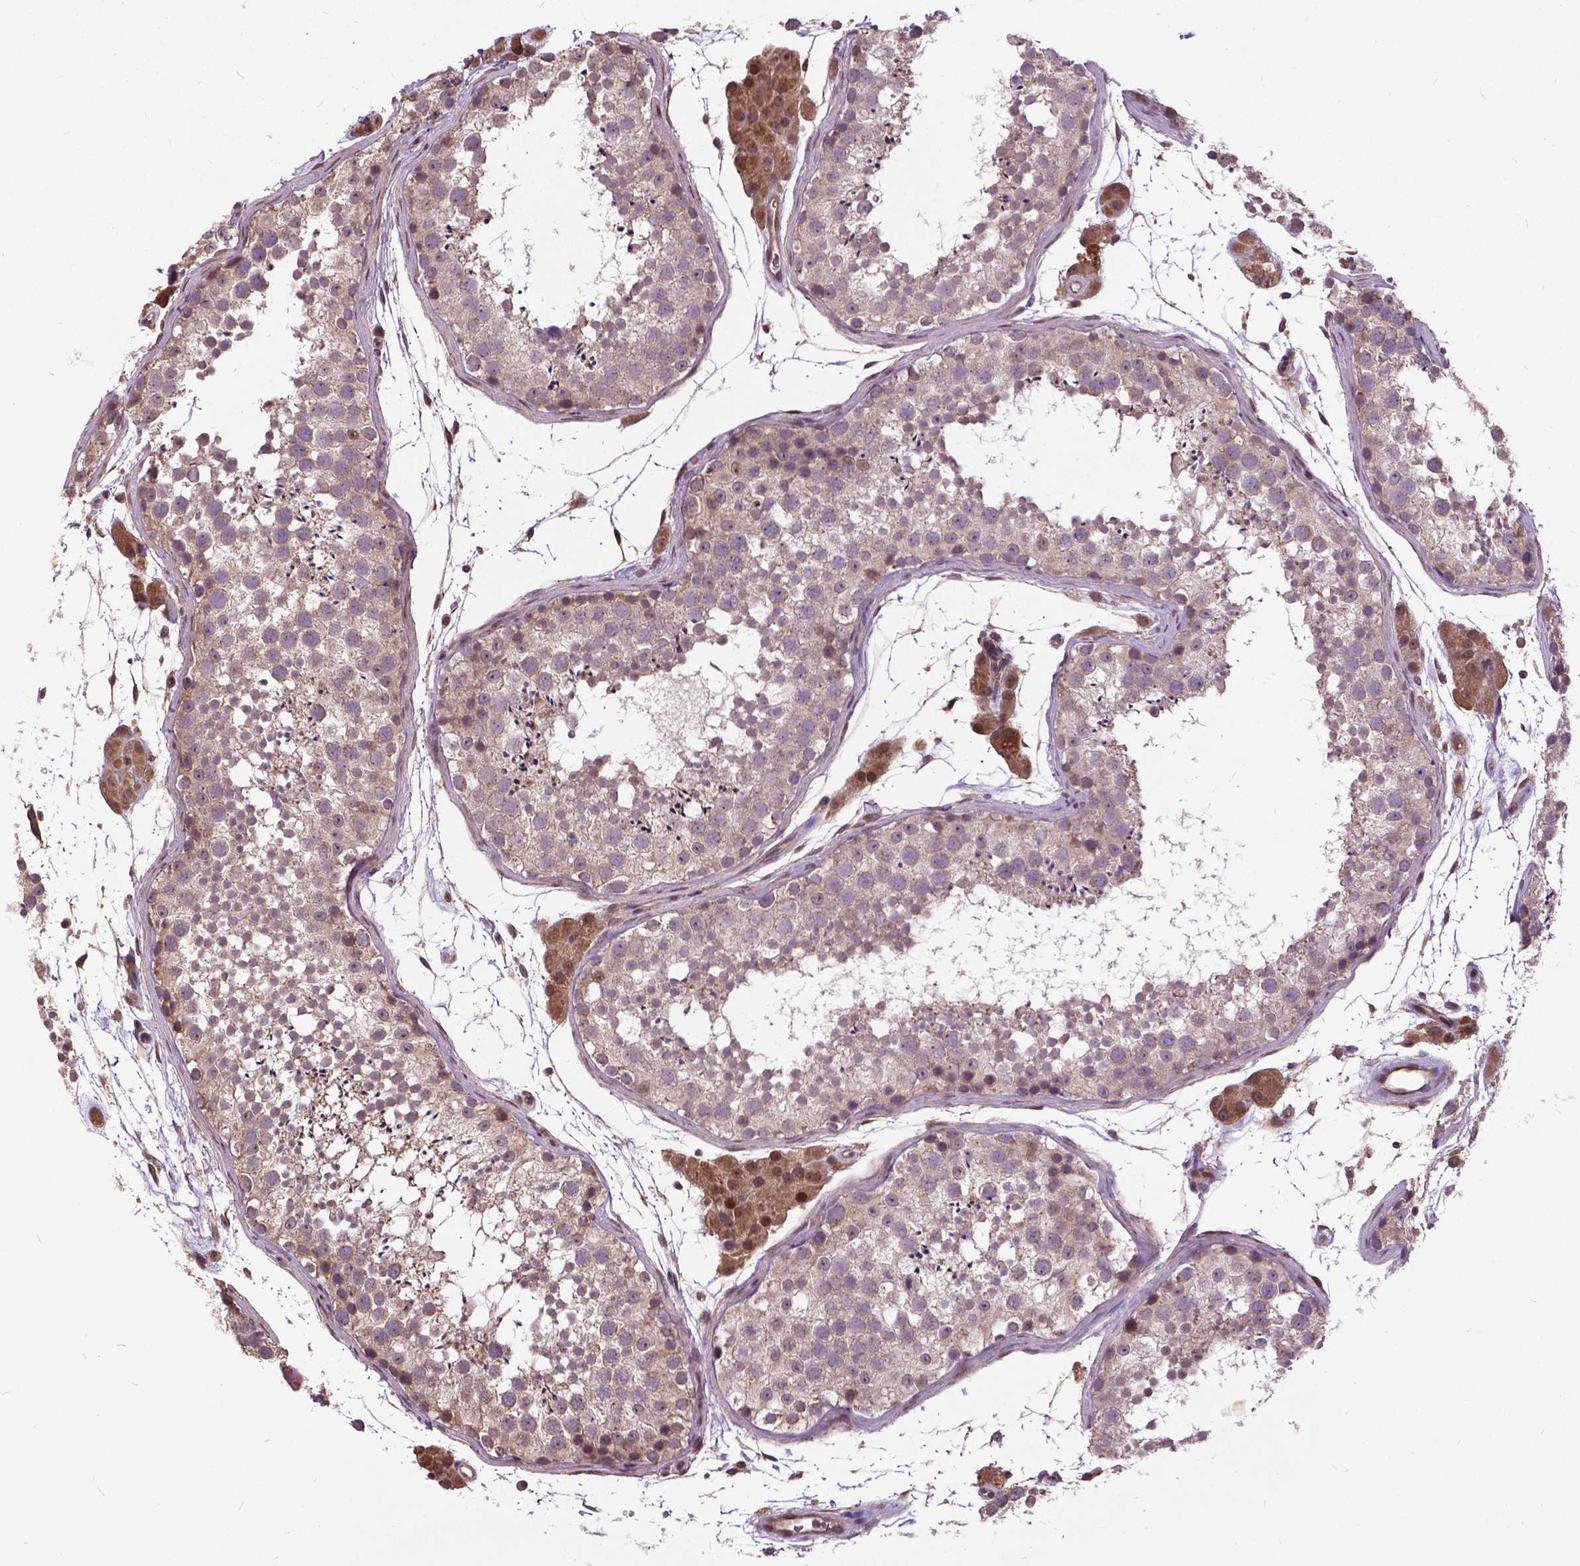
{"staining": {"intensity": "weak", "quantity": "<25%", "location": "cytoplasmic/membranous"}, "tissue": "testis", "cell_type": "Cells in seminiferous ducts", "image_type": "normal", "snomed": [{"axis": "morphology", "description": "Normal tissue, NOS"}, {"axis": "topography", "description": "Testis"}], "caption": "Protein analysis of normal testis reveals no significant staining in cells in seminiferous ducts. (Immunohistochemistry (ihc), brightfield microscopy, high magnification).", "gene": "AP1S3", "patient": {"sex": "male", "age": 41}}